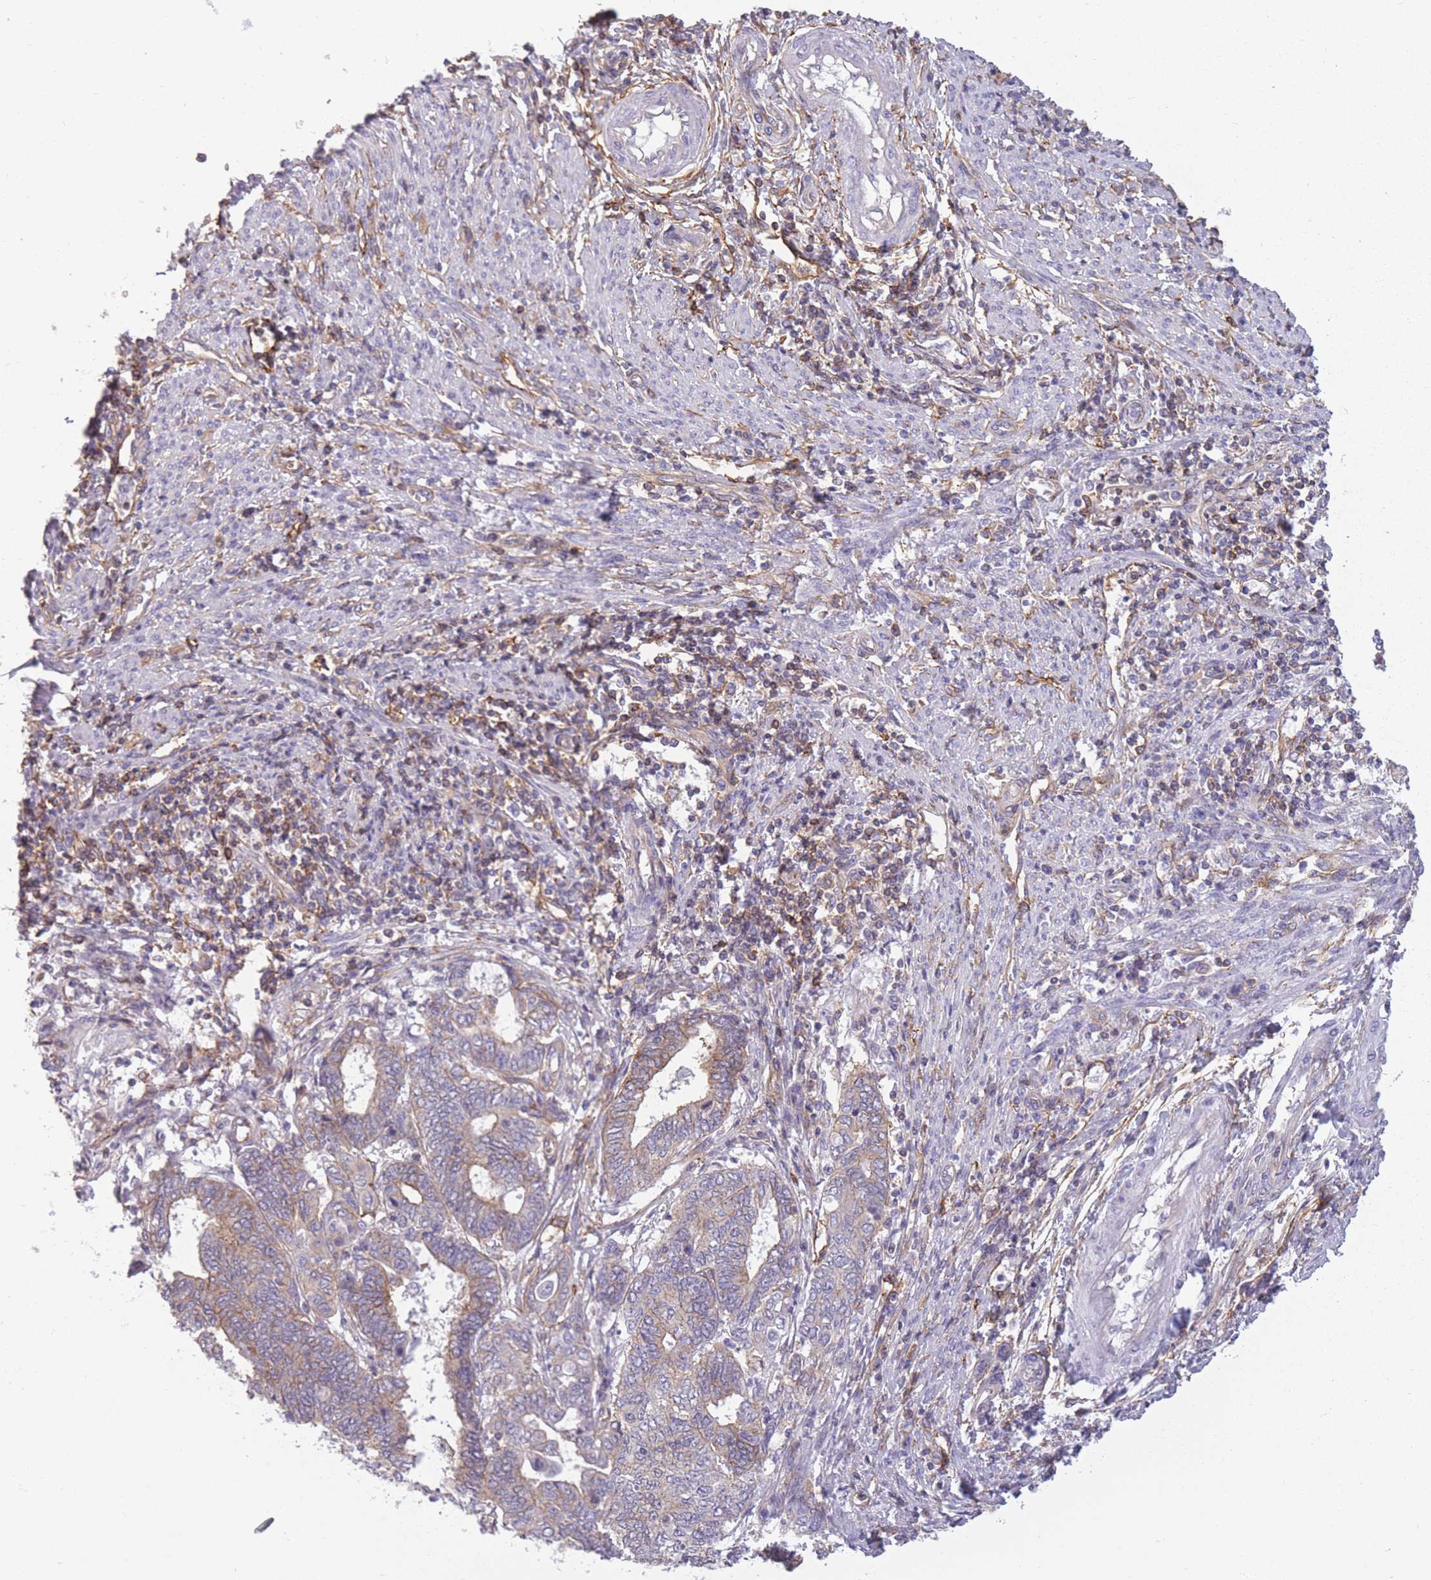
{"staining": {"intensity": "weak", "quantity": "25%-75%", "location": "cytoplasmic/membranous"}, "tissue": "endometrial cancer", "cell_type": "Tumor cells", "image_type": "cancer", "snomed": [{"axis": "morphology", "description": "Adenocarcinoma, NOS"}, {"axis": "topography", "description": "Uterus"}, {"axis": "topography", "description": "Endometrium"}], "caption": "Brown immunohistochemical staining in endometrial cancer demonstrates weak cytoplasmic/membranous staining in about 25%-75% of tumor cells. Using DAB (brown) and hematoxylin (blue) stains, captured at high magnification using brightfield microscopy.", "gene": "ADD1", "patient": {"sex": "female", "age": 70}}